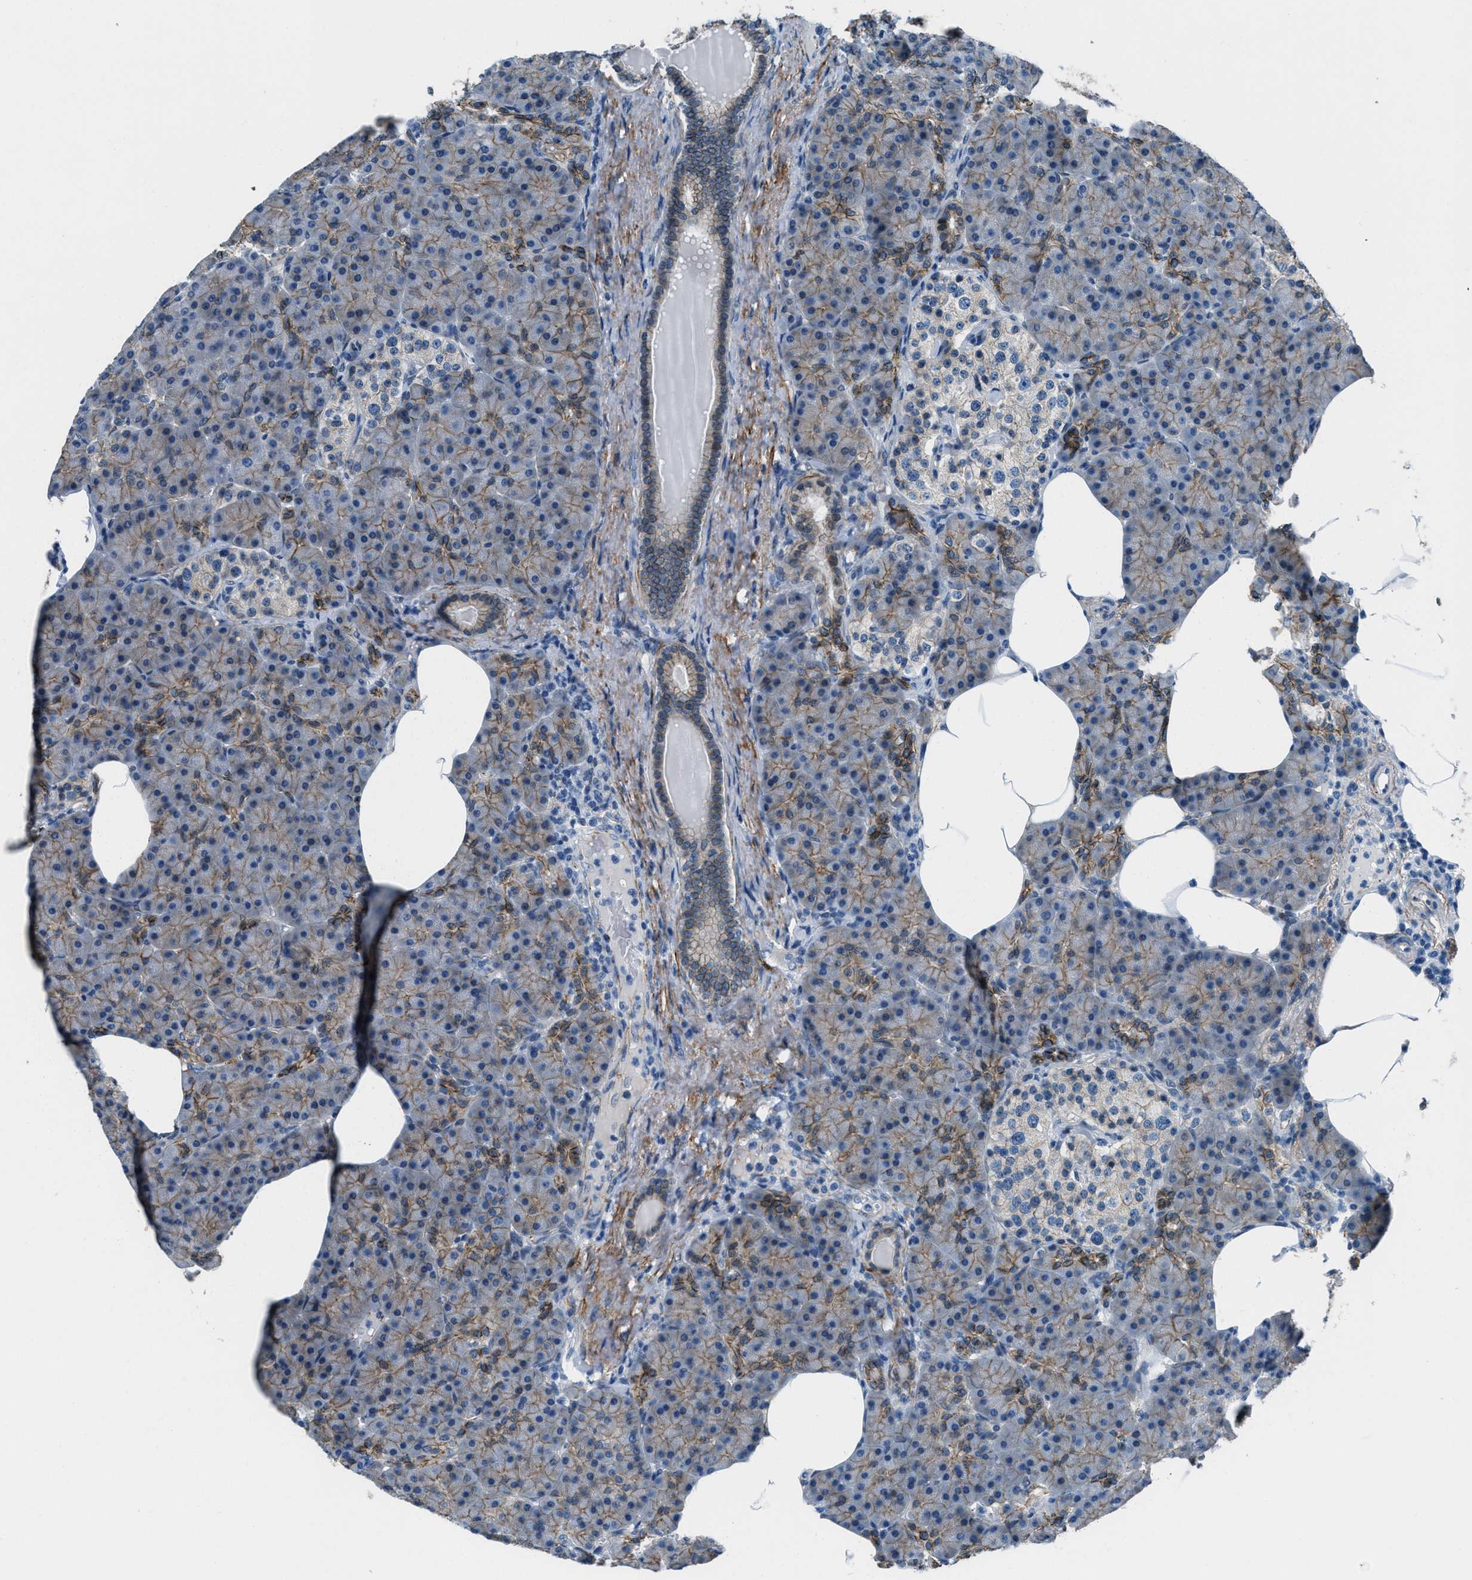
{"staining": {"intensity": "weak", "quantity": ">75%", "location": "cytoplasmic/membranous"}, "tissue": "pancreas", "cell_type": "Exocrine glandular cells", "image_type": "normal", "snomed": [{"axis": "morphology", "description": "Normal tissue, NOS"}, {"axis": "topography", "description": "Pancreas"}], "caption": "A histopathology image showing weak cytoplasmic/membranous positivity in about >75% of exocrine glandular cells in benign pancreas, as visualized by brown immunohistochemical staining.", "gene": "FBN1", "patient": {"sex": "female", "age": 70}}